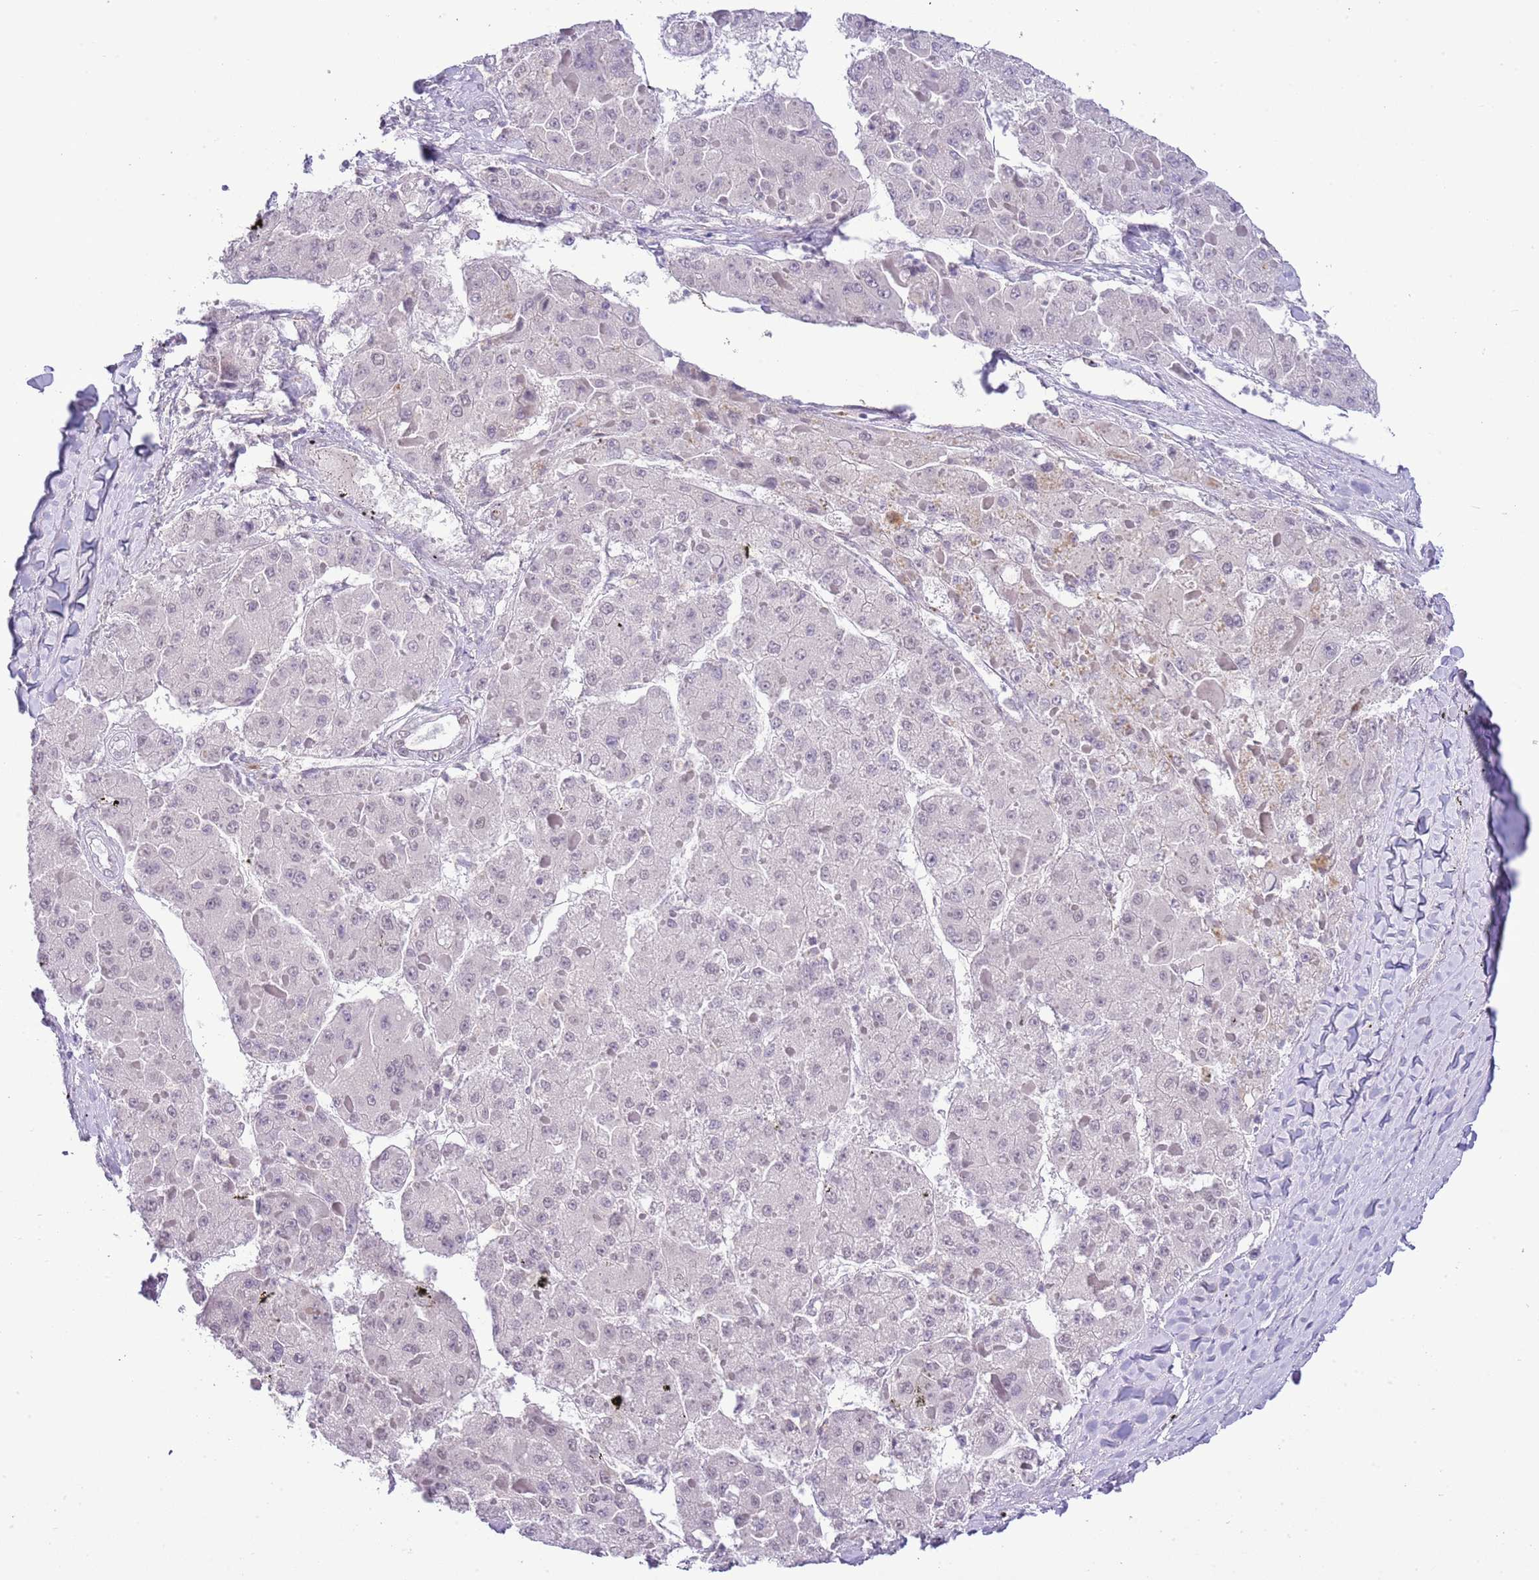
{"staining": {"intensity": "negative", "quantity": "none", "location": "none"}, "tissue": "liver cancer", "cell_type": "Tumor cells", "image_type": "cancer", "snomed": [{"axis": "morphology", "description": "Carcinoma, Hepatocellular, NOS"}, {"axis": "topography", "description": "Liver"}], "caption": "Tumor cells are negative for brown protein staining in liver cancer (hepatocellular carcinoma).", "gene": "MIDN", "patient": {"sex": "female", "age": 73}}